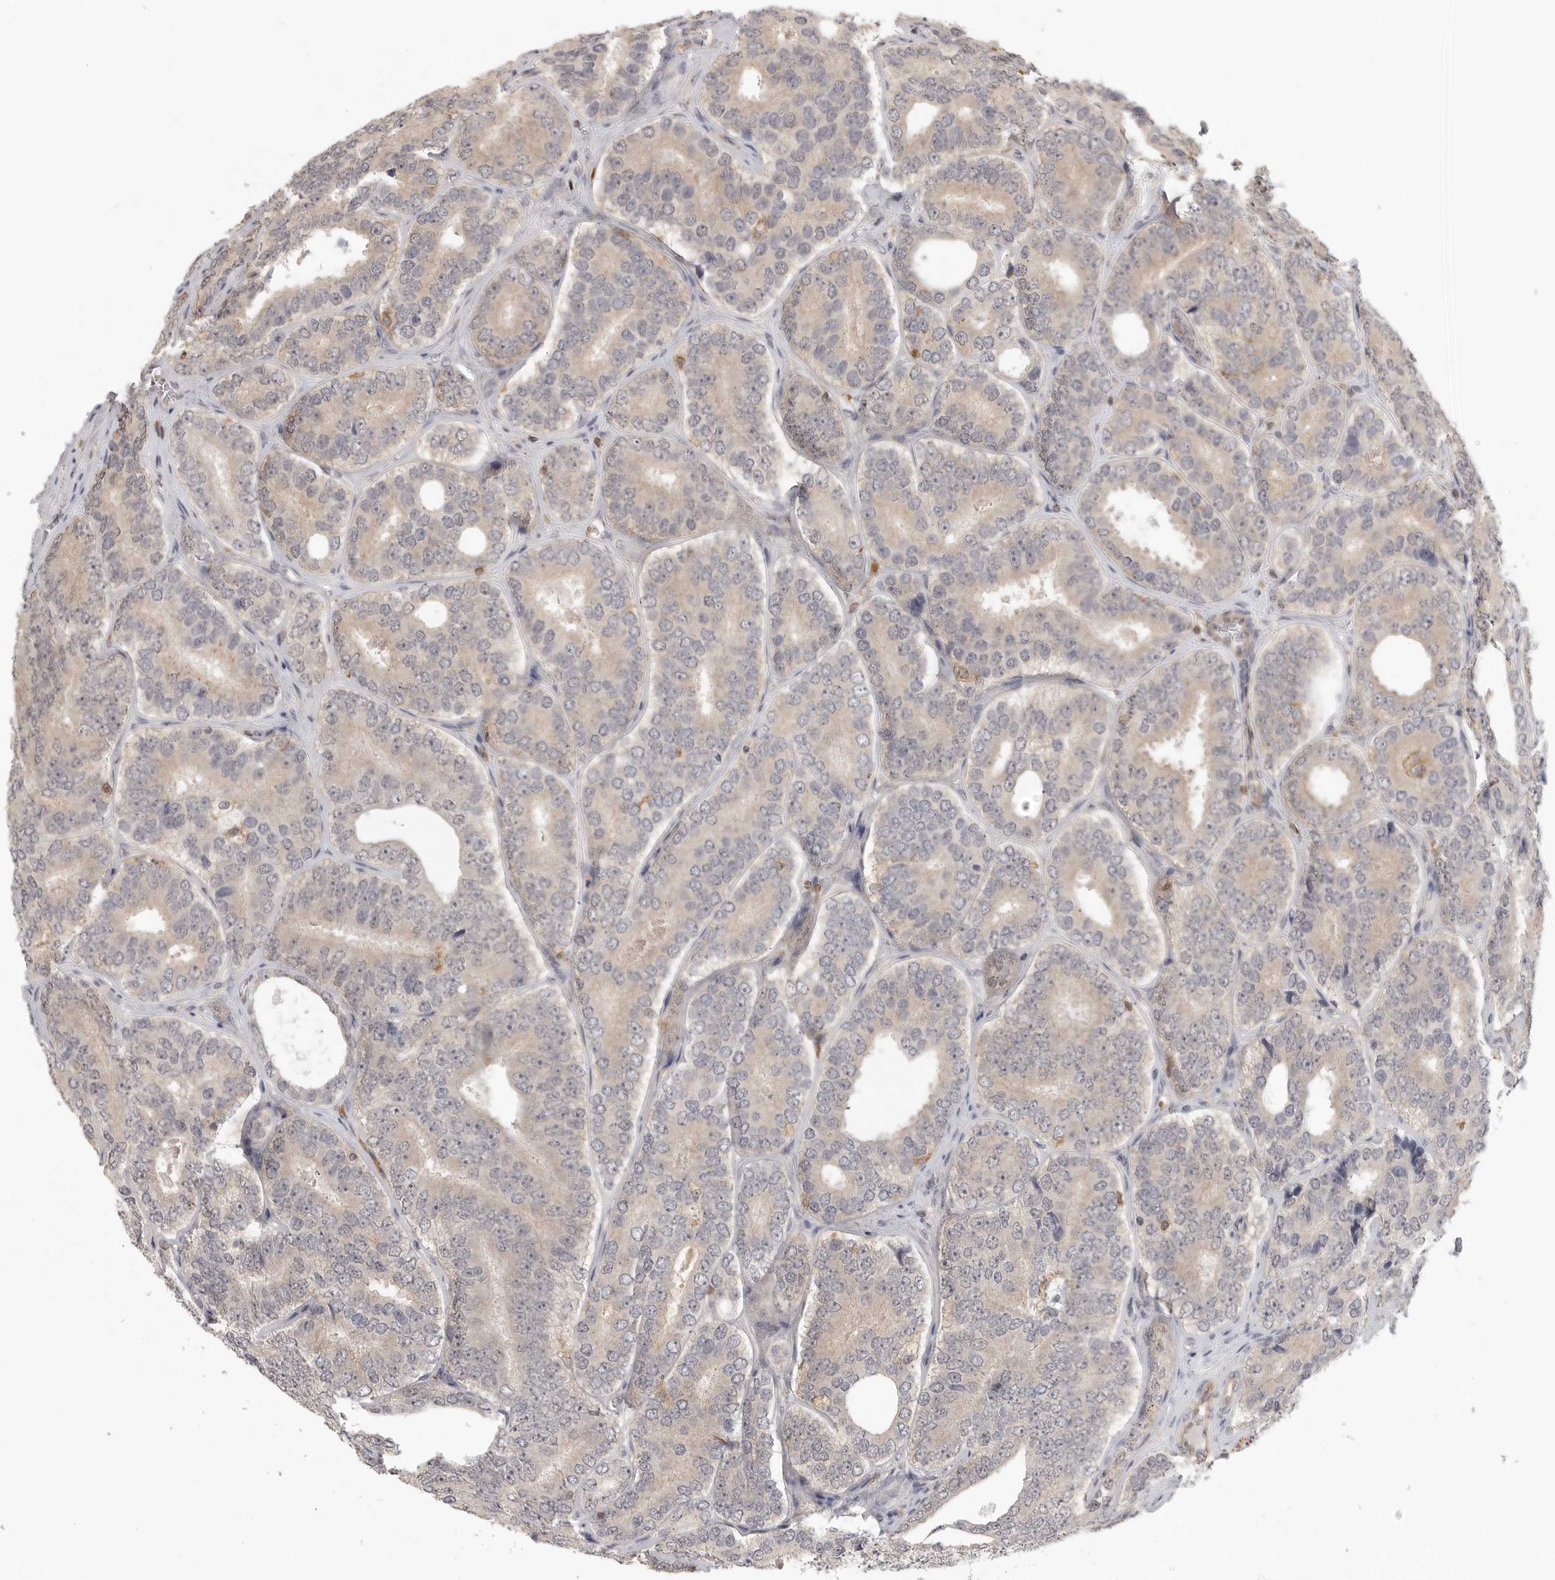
{"staining": {"intensity": "weak", "quantity": "25%-75%", "location": "cytoplasmic/membranous"}, "tissue": "prostate cancer", "cell_type": "Tumor cells", "image_type": "cancer", "snomed": [{"axis": "morphology", "description": "Adenocarcinoma, High grade"}, {"axis": "topography", "description": "Prostate"}], "caption": "Immunohistochemistry (DAB) staining of prostate high-grade adenocarcinoma shows weak cytoplasmic/membranous protein staining in about 25%-75% of tumor cells.", "gene": "DBNL", "patient": {"sex": "male", "age": 56}}